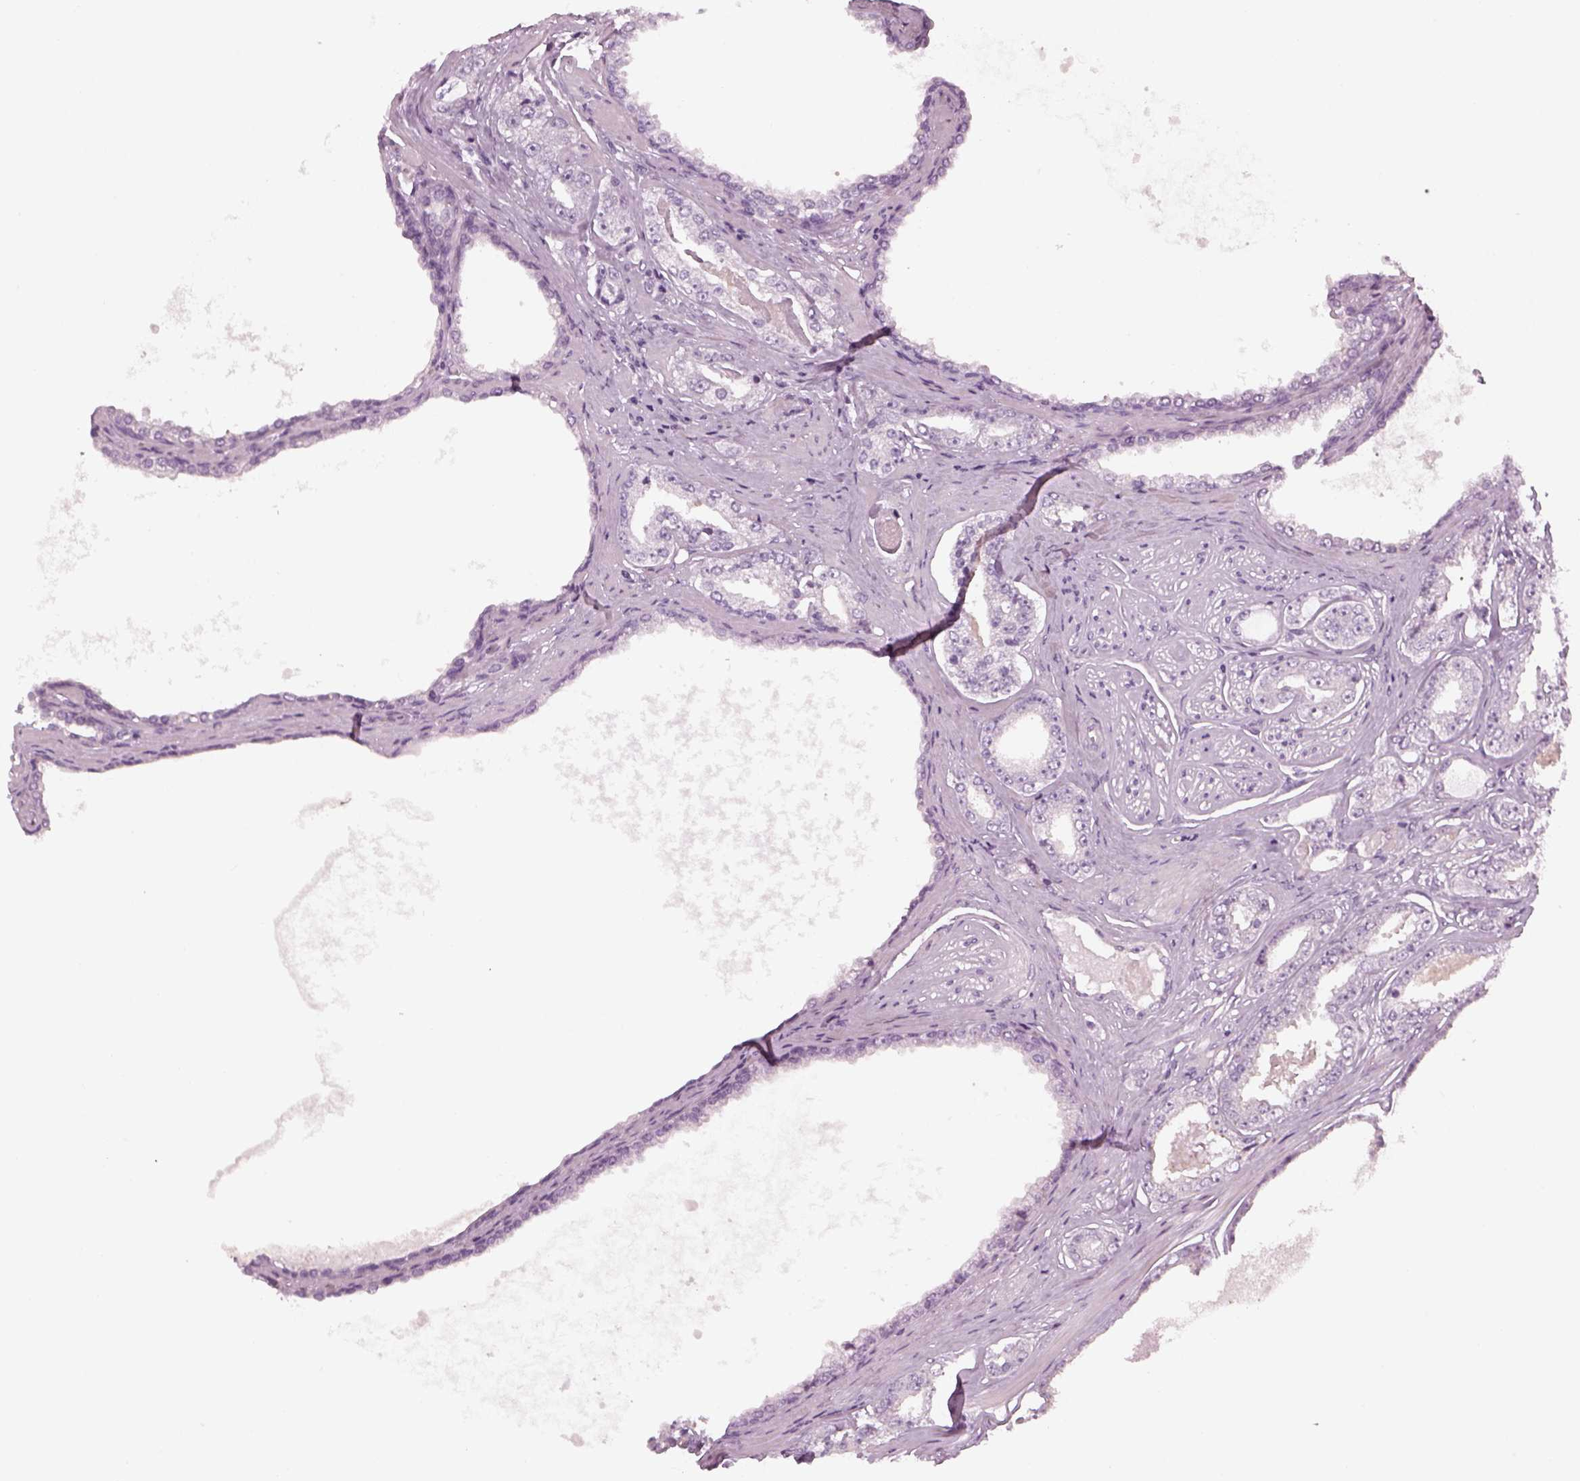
{"staining": {"intensity": "negative", "quantity": "none", "location": "none"}, "tissue": "prostate cancer", "cell_type": "Tumor cells", "image_type": "cancer", "snomed": [{"axis": "morphology", "description": "Adenocarcinoma, NOS"}, {"axis": "topography", "description": "Prostate"}], "caption": "Protein analysis of adenocarcinoma (prostate) demonstrates no significant staining in tumor cells.", "gene": "LRRIQ3", "patient": {"sex": "male", "age": 64}}